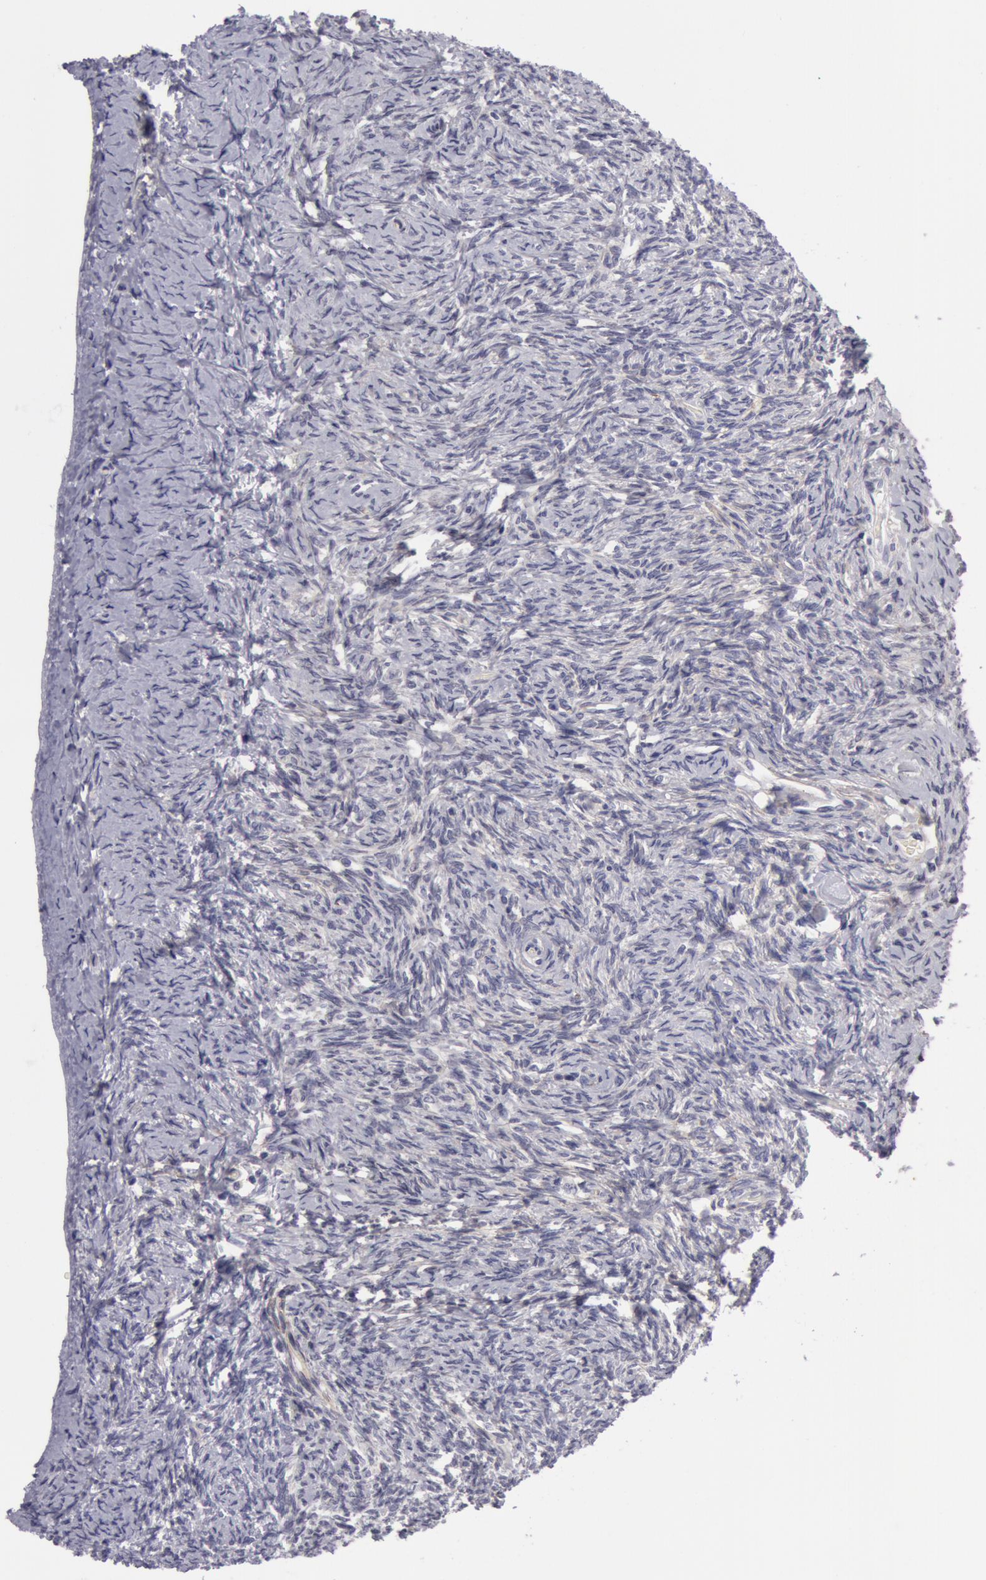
{"staining": {"intensity": "negative", "quantity": "none", "location": "none"}, "tissue": "ovary", "cell_type": "Follicle cells", "image_type": "normal", "snomed": [{"axis": "morphology", "description": "Normal tissue, NOS"}, {"axis": "topography", "description": "Ovary"}], "caption": "IHC micrograph of normal human ovary stained for a protein (brown), which demonstrates no expression in follicle cells.", "gene": "NLGN4X", "patient": {"sex": "female", "age": 53}}